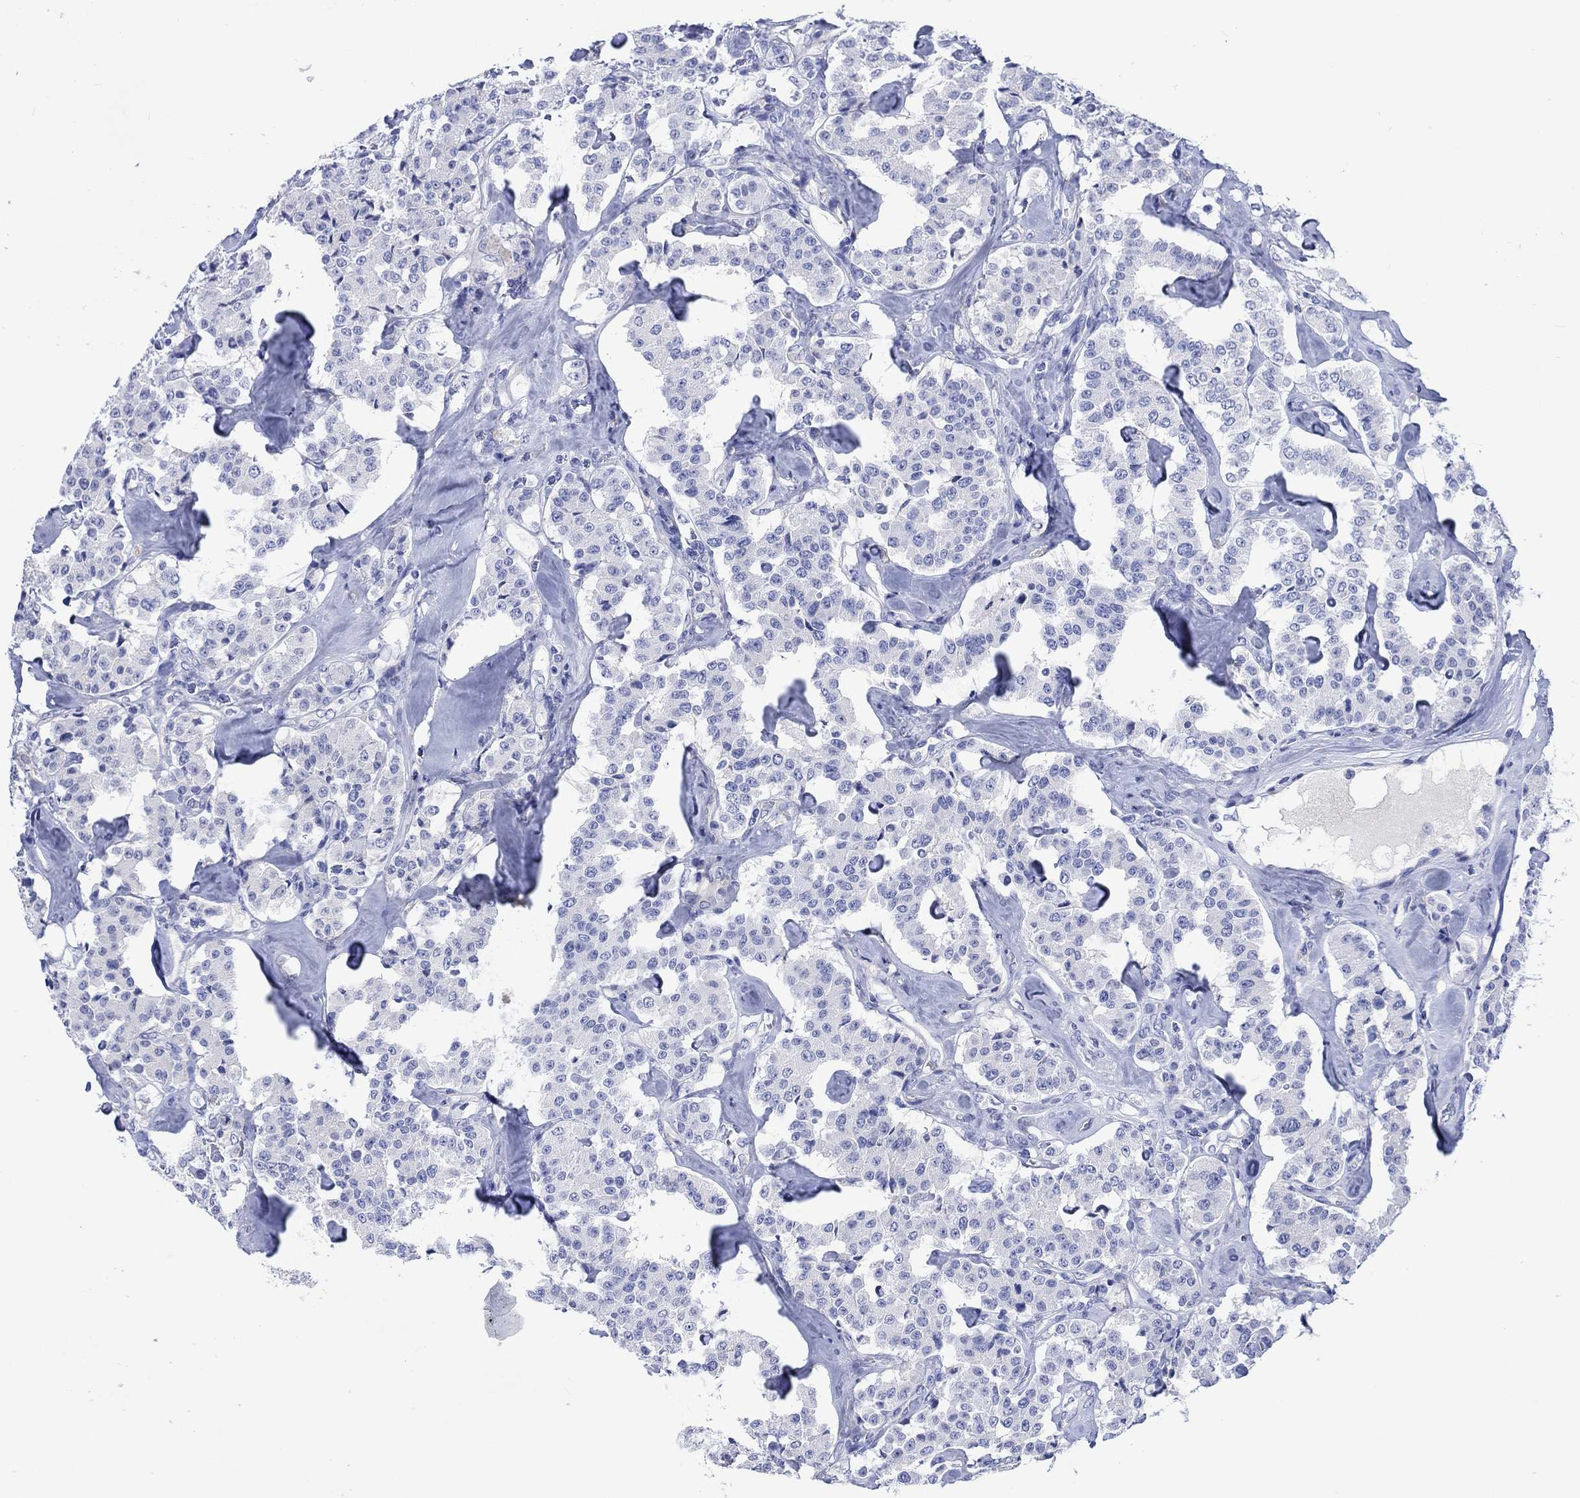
{"staining": {"intensity": "negative", "quantity": "none", "location": "none"}, "tissue": "carcinoid", "cell_type": "Tumor cells", "image_type": "cancer", "snomed": [{"axis": "morphology", "description": "Carcinoid, malignant, NOS"}, {"axis": "topography", "description": "Pancreas"}], "caption": "Image shows no protein positivity in tumor cells of carcinoid tissue.", "gene": "CACNG3", "patient": {"sex": "male", "age": 41}}